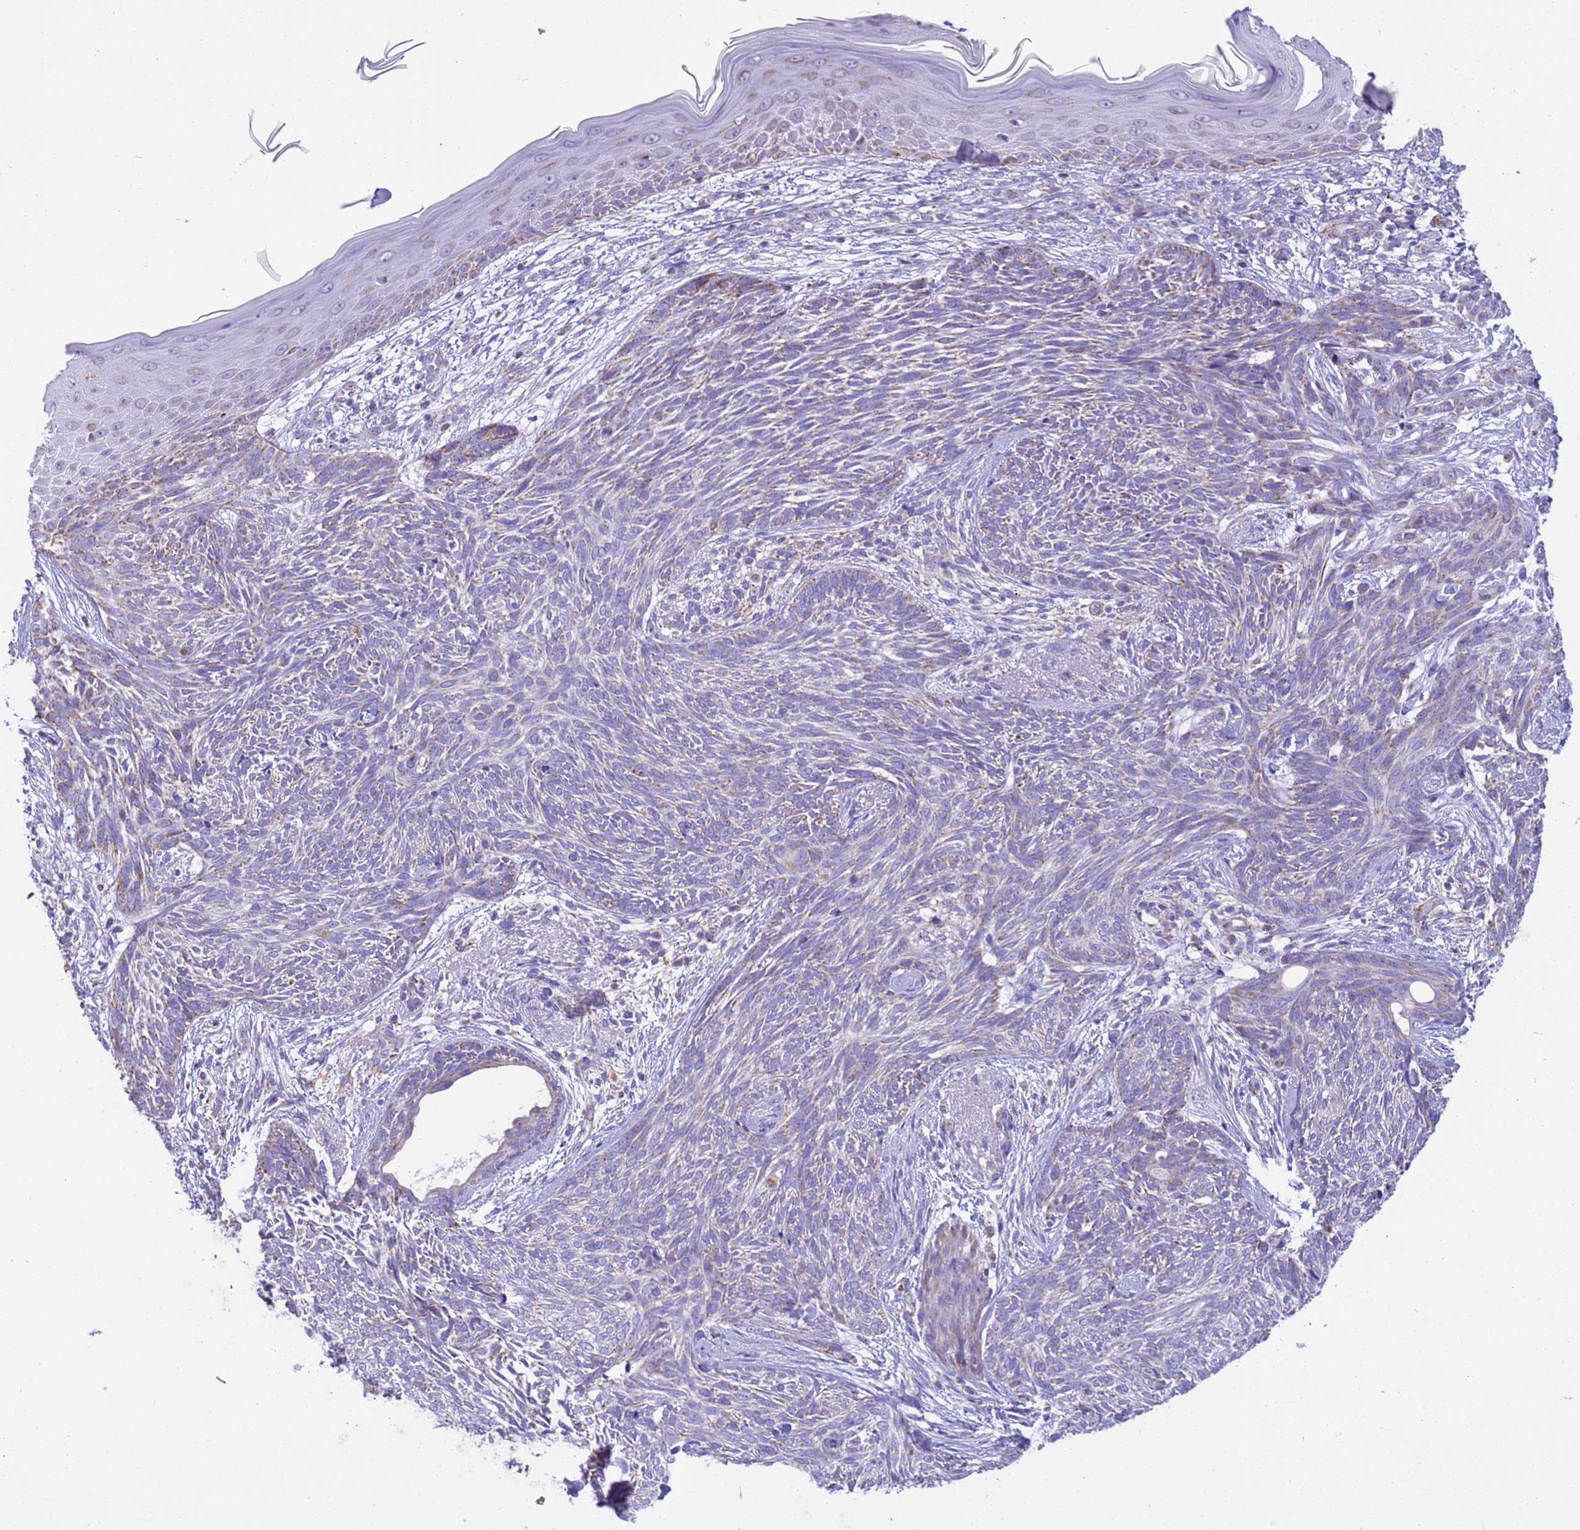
{"staining": {"intensity": "negative", "quantity": "none", "location": "none"}, "tissue": "skin cancer", "cell_type": "Tumor cells", "image_type": "cancer", "snomed": [{"axis": "morphology", "description": "Basal cell carcinoma"}, {"axis": "topography", "description": "Skin"}], "caption": "Photomicrograph shows no protein staining in tumor cells of basal cell carcinoma (skin) tissue. Nuclei are stained in blue.", "gene": "RNF165", "patient": {"sex": "male", "age": 73}}